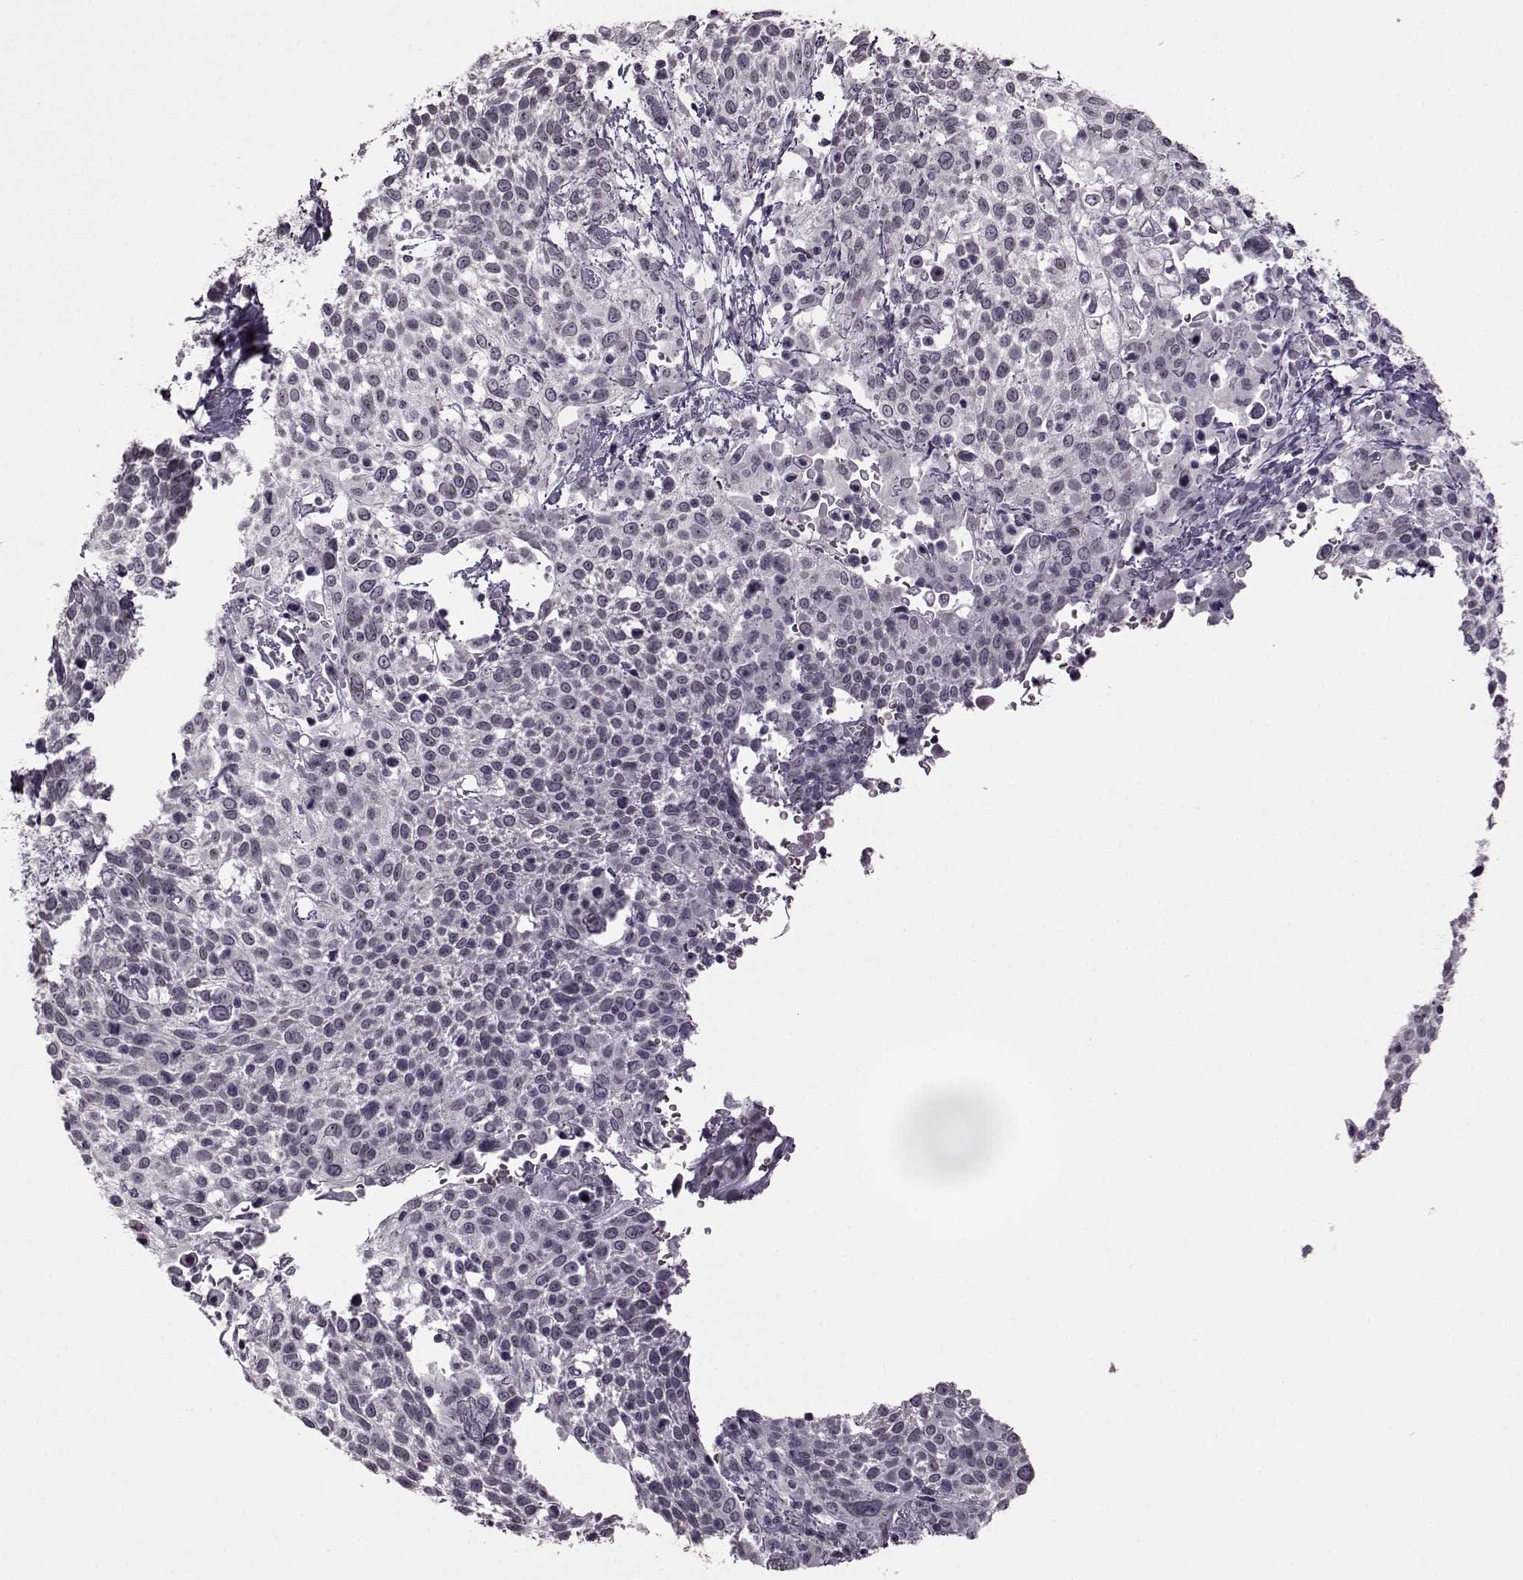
{"staining": {"intensity": "negative", "quantity": "none", "location": "none"}, "tissue": "cervical cancer", "cell_type": "Tumor cells", "image_type": "cancer", "snomed": [{"axis": "morphology", "description": "Squamous cell carcinoma, NOS"}, {"axis": "topography", "description": "Cervix"}], "caption": "High power microscopy photomicrograph of an immunohistochemistry histopathology image of squamous cell carcinoma (cervical), revealing no significant staining in tumor cells.", "gene": "STX1B", "patient": {"sex": "female", "age": 61}}